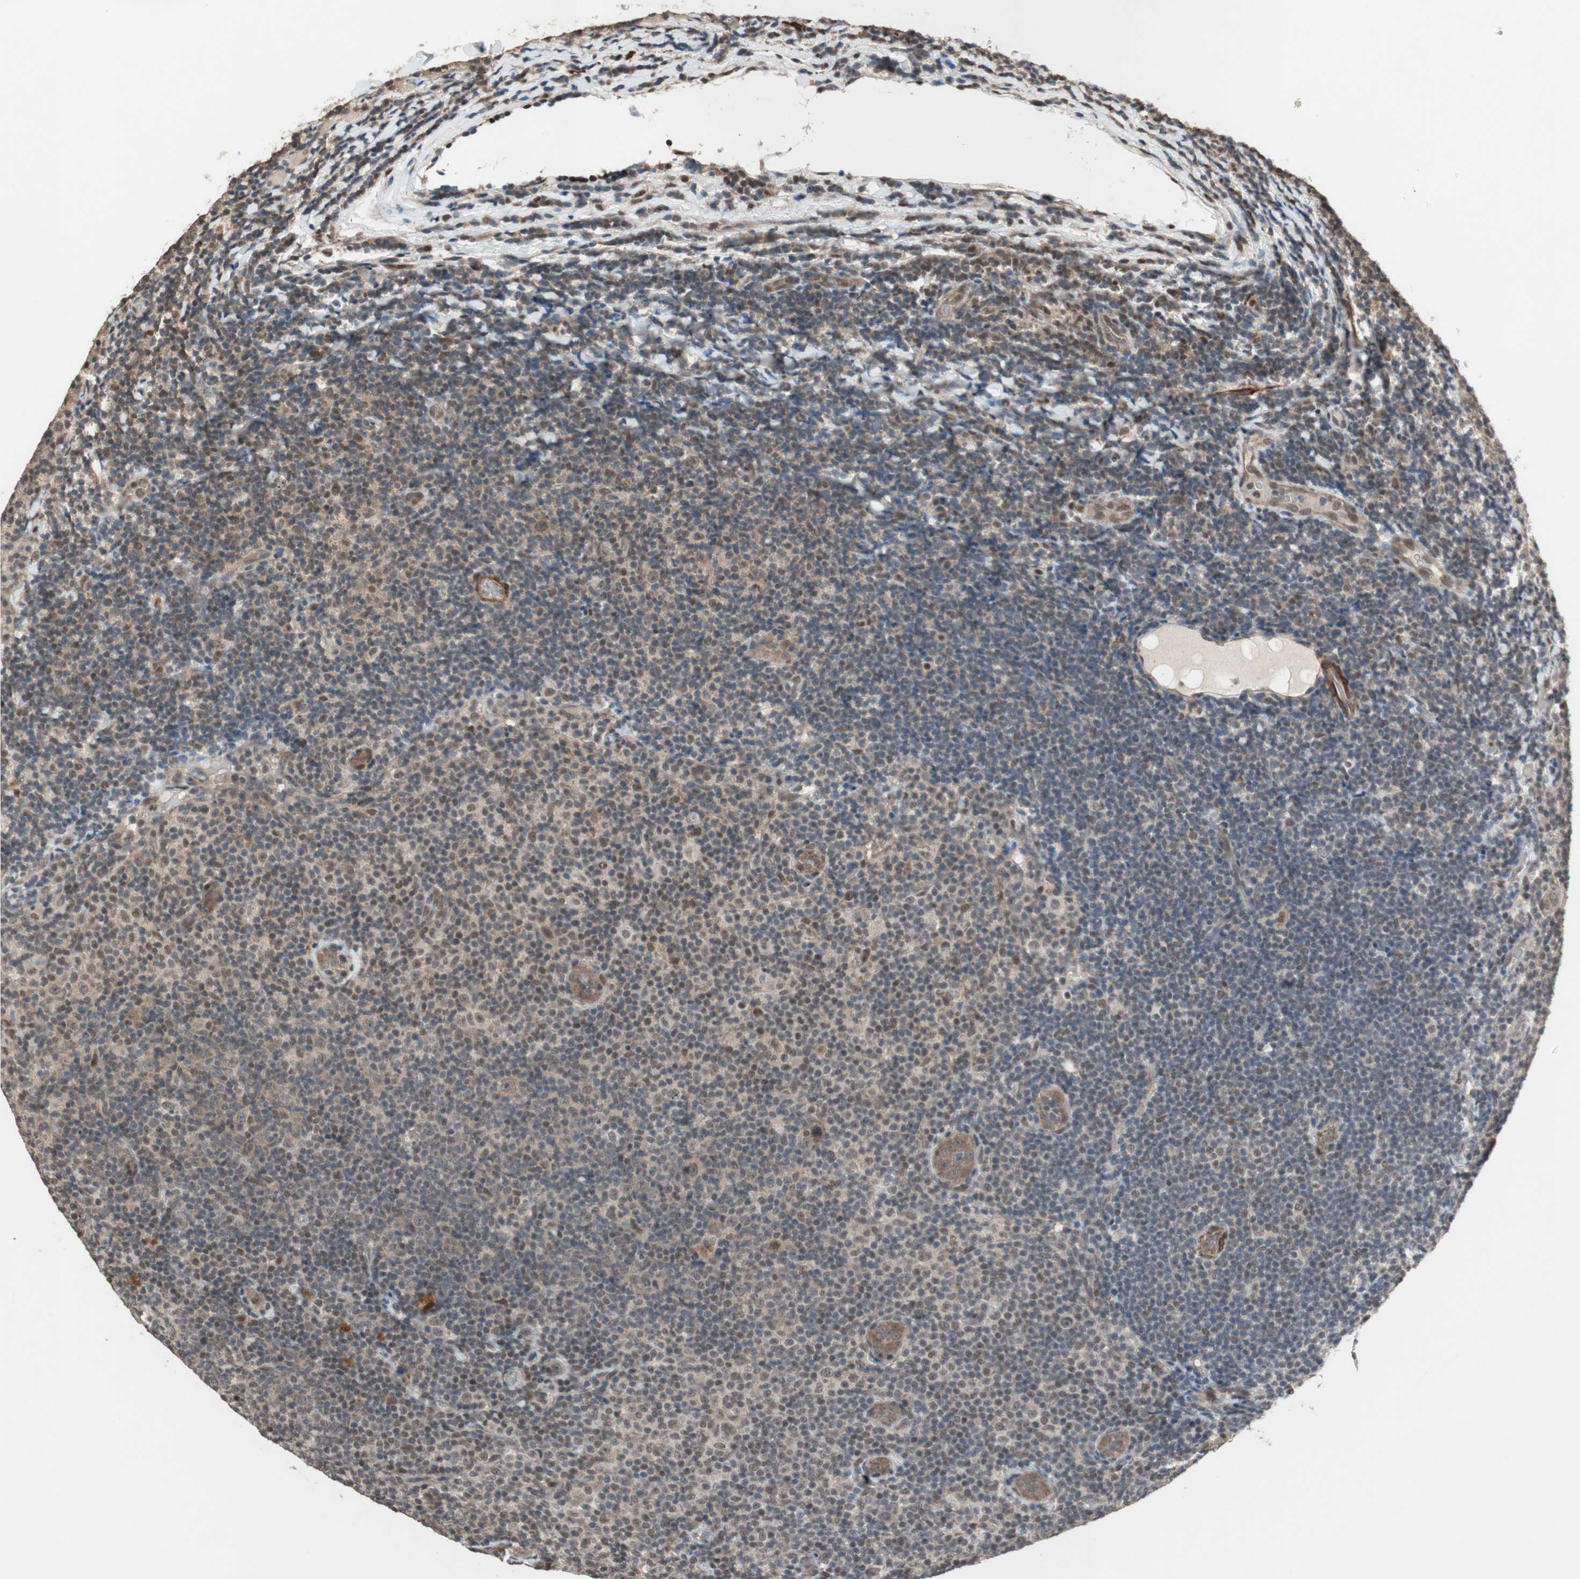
{"staining": {"intensity": "weak", "quantity": "<25%", "location": "nuclear"}, "tissue": "lymphoma", "cell_type": "Tumor cells", "image_type": "cancer", "snomed": [{"axis": "morphology", "description": "Malignant lymphoma, non-Hodgkin's type, Low grade"}, {"axis": "topography", "description": "Lymph node"}], "caption": "Human lymphoma stained for a protein using immunohistochemistry (IHC) demonstrates no expression in tumor cells.", "gene": "DRAP1", "patient": {"sex": "male", "age": 83}}